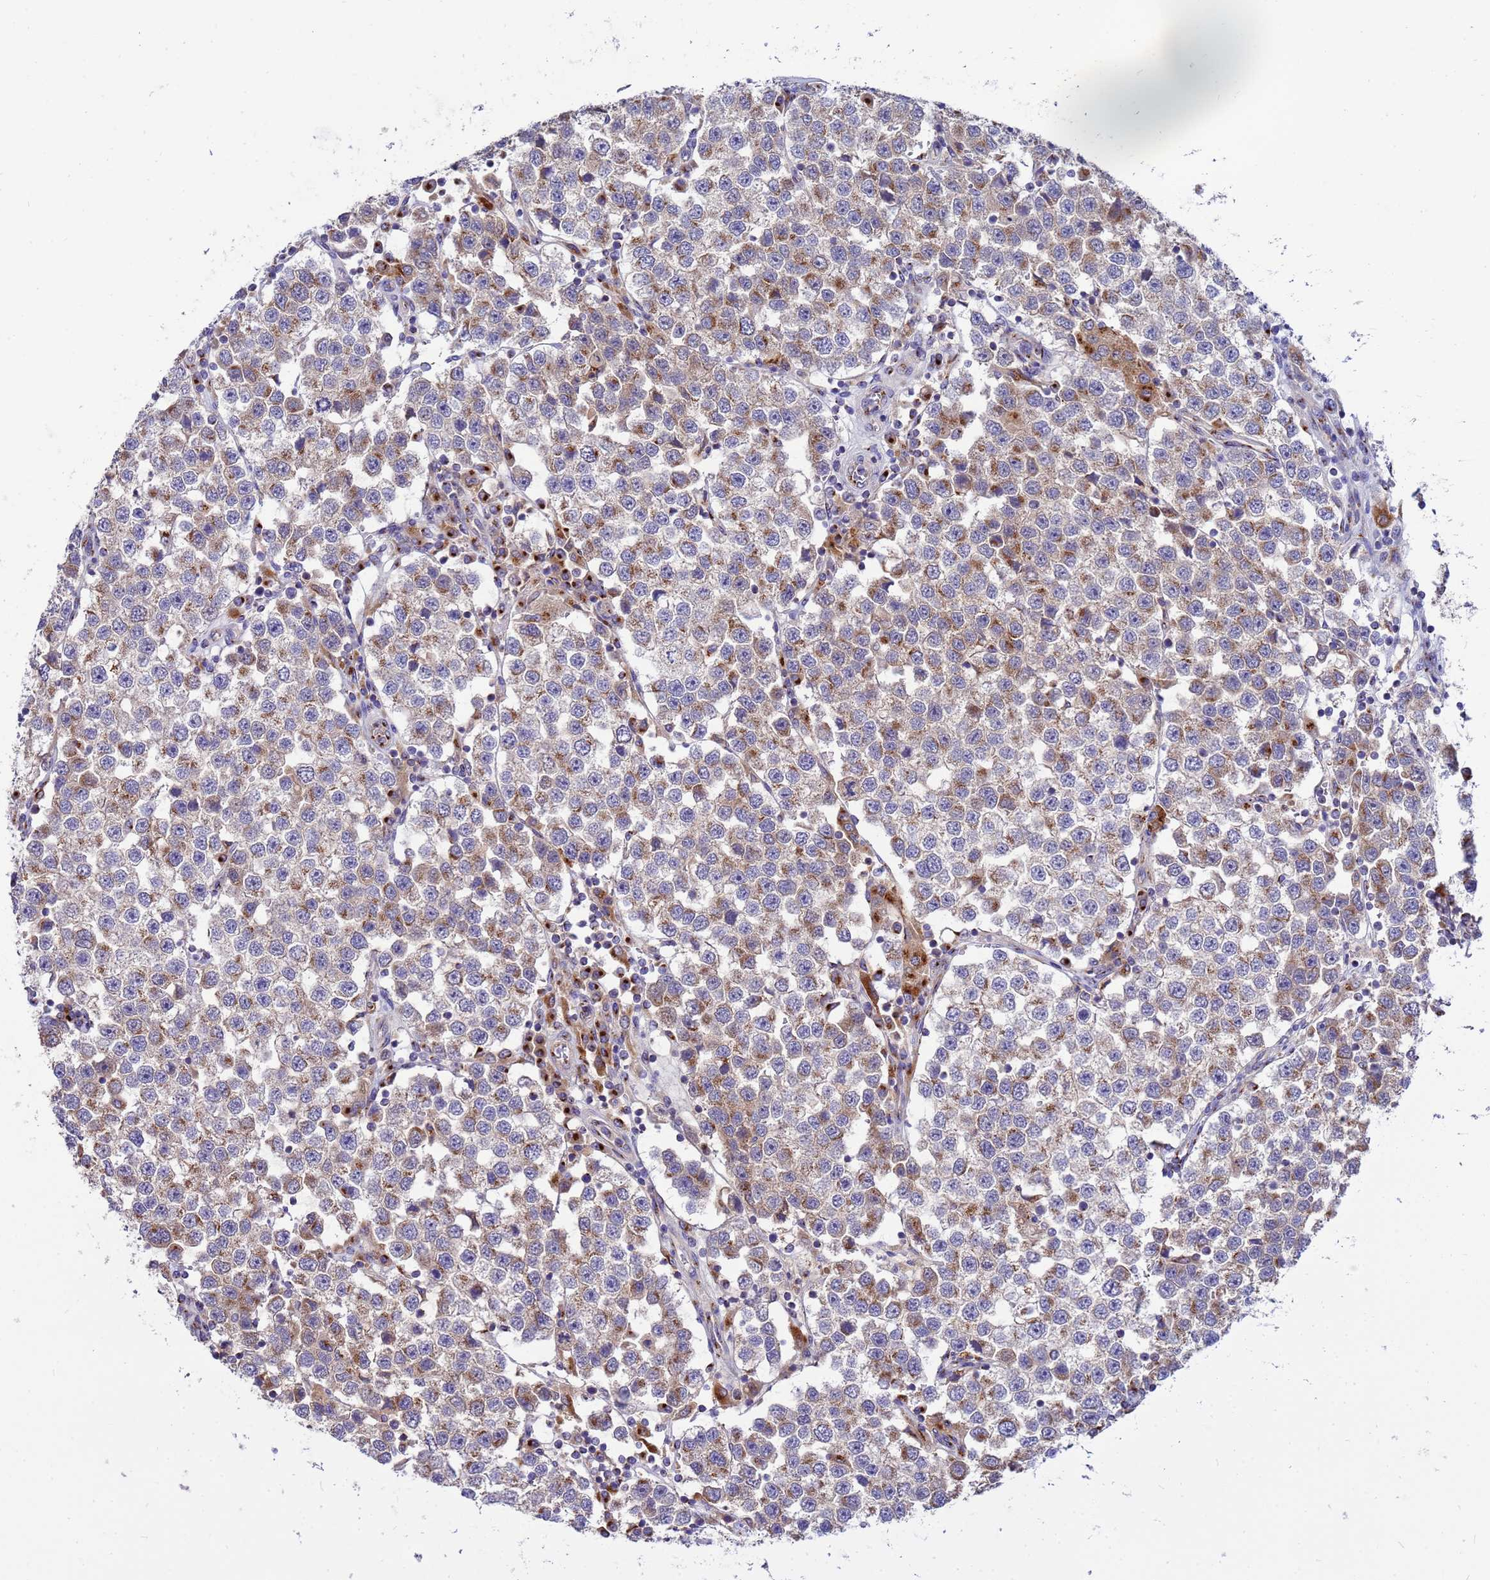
{"staining": {"intensity": "moderate", "quantity": "25%-75%", "location": "cytoplasmic/membranous"}, "tissue": "testis cancer", "cell_type": "Tumor cells", "image_type": "cancer", "snomed": [{"axis": "morphology", "description": "Seminoma, NOS"}, {"axis": "topography", "description": "Testis"}], "caption": "Protein staining exhibits moderate cytoplasmic/membranous staining in approximately 25%-75% of tumor cells in testis cancer.", "gene": "HPS3", "patient": {"sex": "male", "age": 37}}